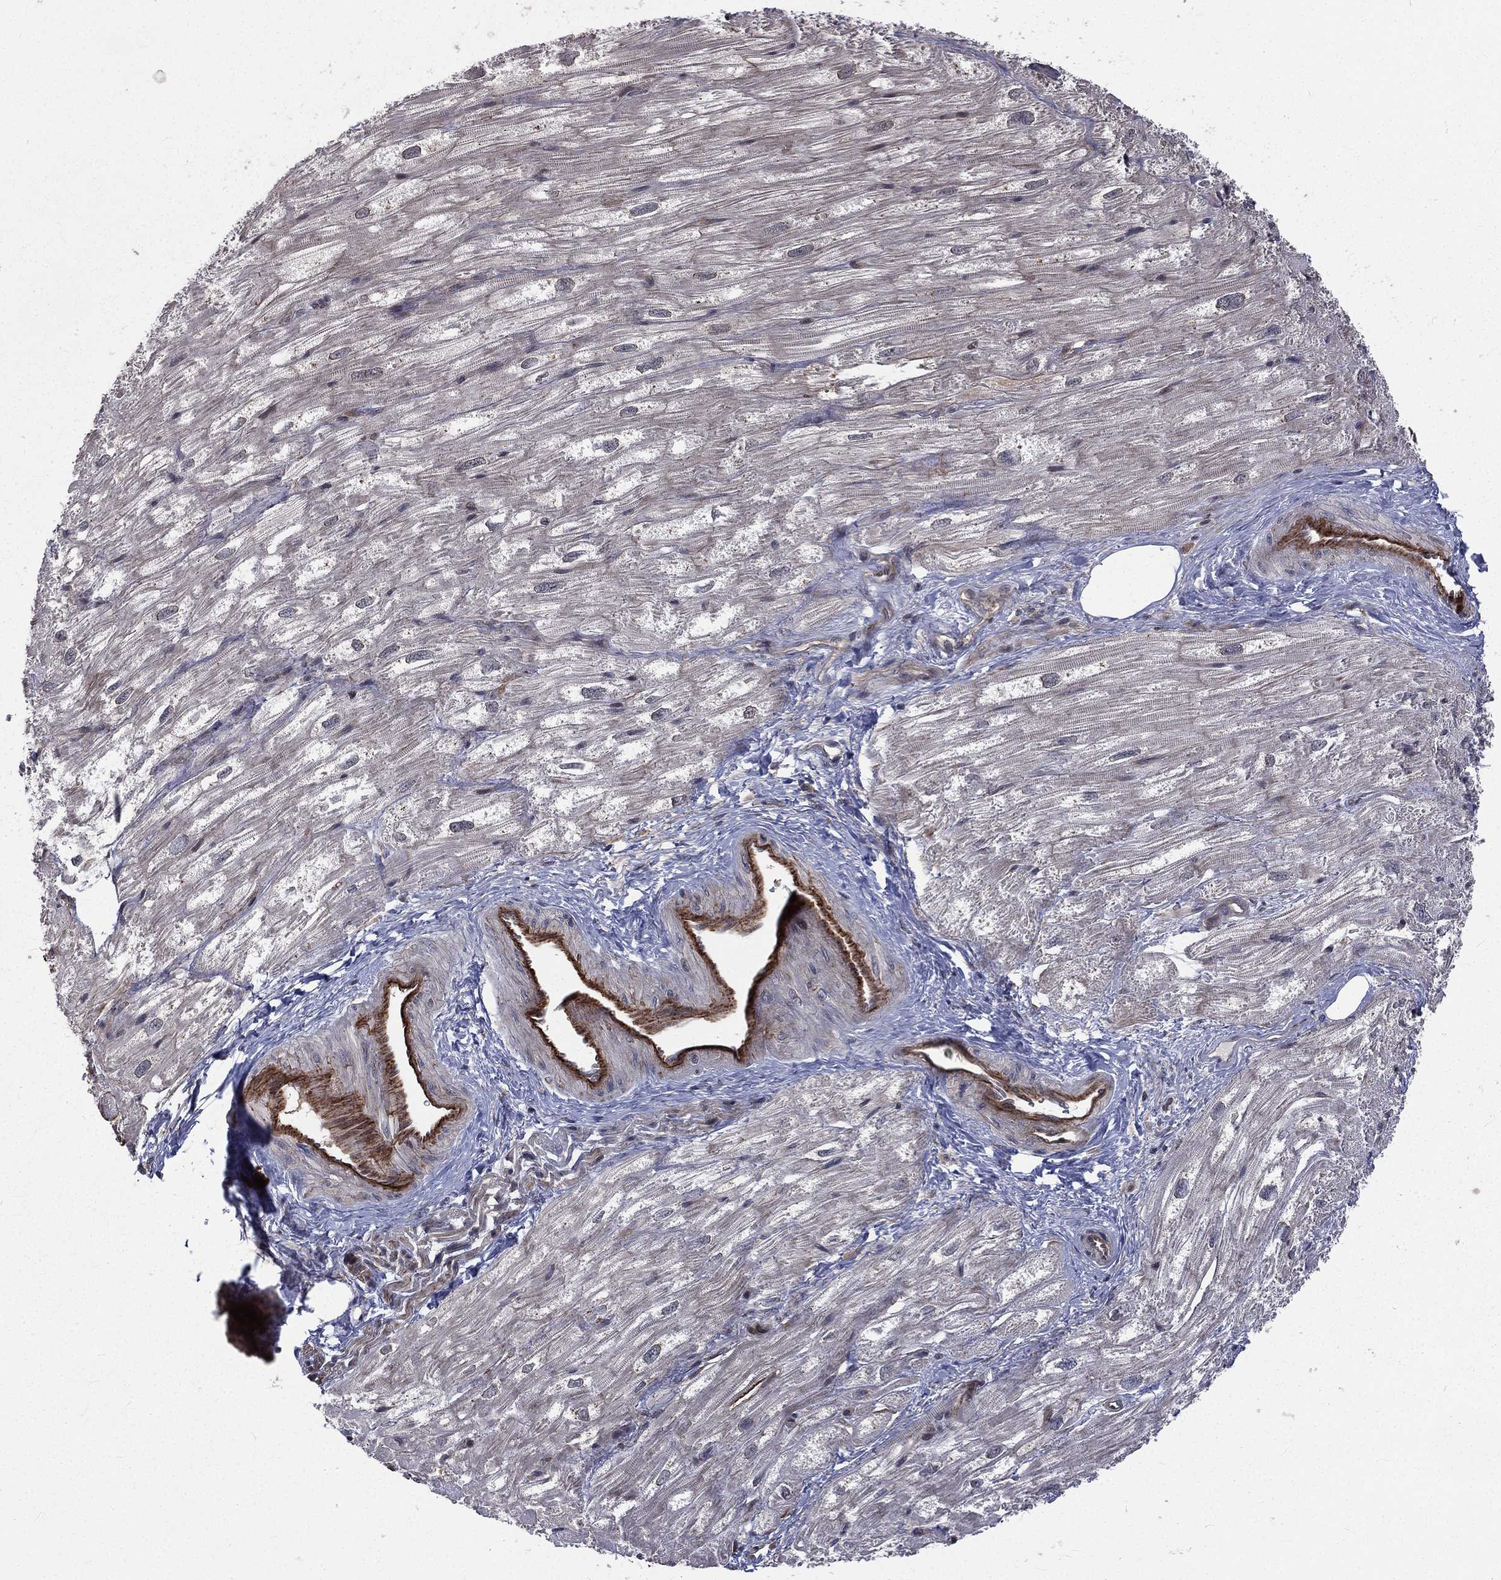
{"staining": {"intensity": "negative", "quantity": "none", "location": "none"}, "tissue": "heart muscle", "cell_type": "Cardiomyocytes", "image_type": "normal", "snomed": [{"axis": "morphology", "description": "Normal tissue, NOS"}, {"axis": "topography", "description": "Heart"}], "caption": "High magnification brightfield microscopy of unremarkable heart muscle stained with DAB (3,3'-diaminobenzidine) (brown) and counterstained with hematoxylin (blue): cardiomyocytes show no significant staining. (DAB immunohistochemistry, high magnification).", "gene": "ARL3", "patient": {"sex": "male", "age": 62}}